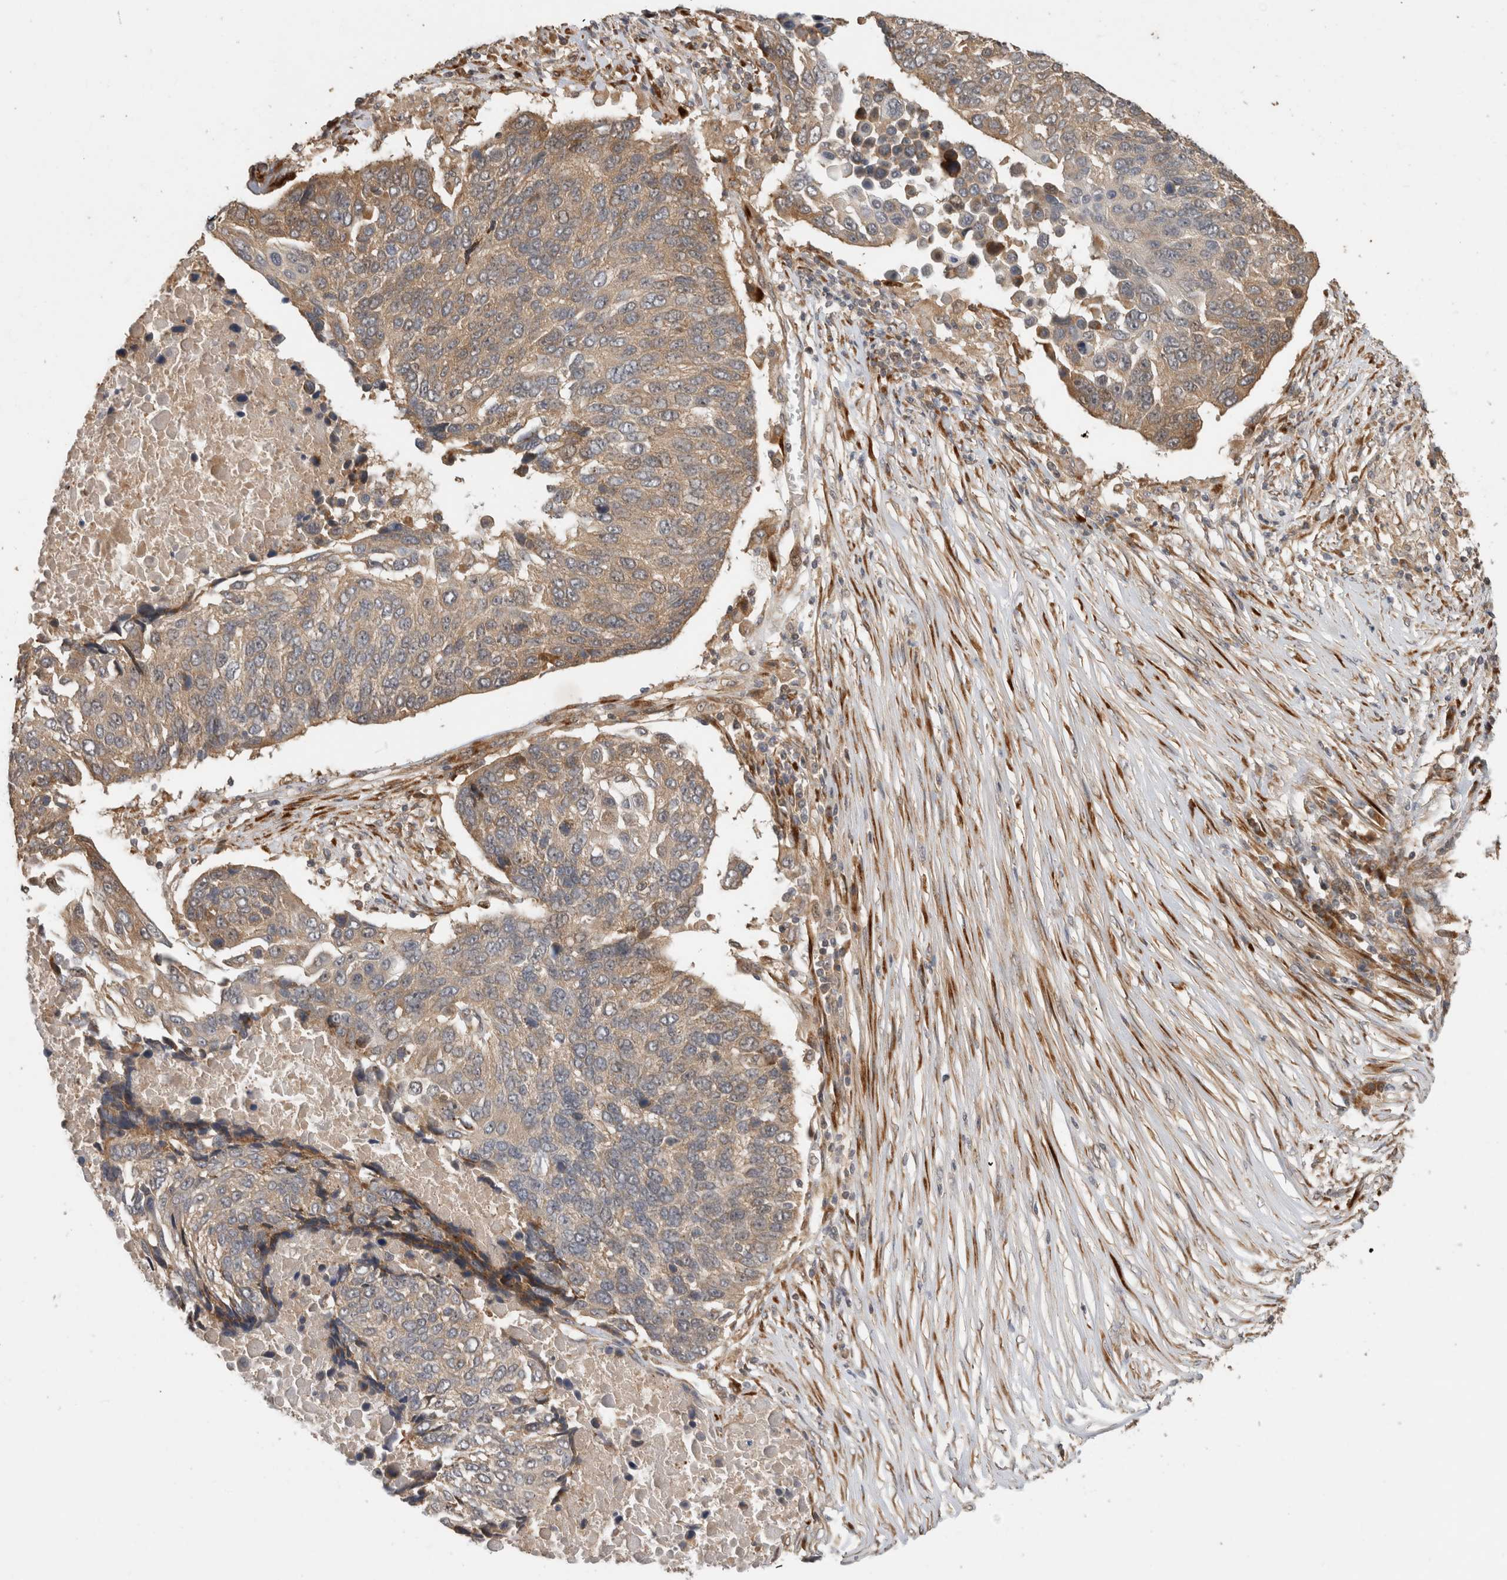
{"staining": {"intensity": "weak", "quantity": ">75%", "location": "cytoplasmic/membranous"}, "tissue": "lung cancer", "cell_type": "Tumor cells", "image_type": "cancer", "snomed": [{"axis": "morphology", "description": "Squamous cell carcinoma, NOS"}, {"axis": "topography", "description": "Lung"}], "caption": "A high-resolution micrograph shows IHC staining of lung cancer (squamous cell carcinoma), which reveals weak cytoplasmic/membranous positivity in about >75% of tumor cells. Using DAB (3,3'-diaminobenzidine) (brown) and hematoxylin (blue) stains, captured at high magnification using brightfield microscopy.", "gene": "PCDHB15", "patient": {"sex": "male", "age": 66}}